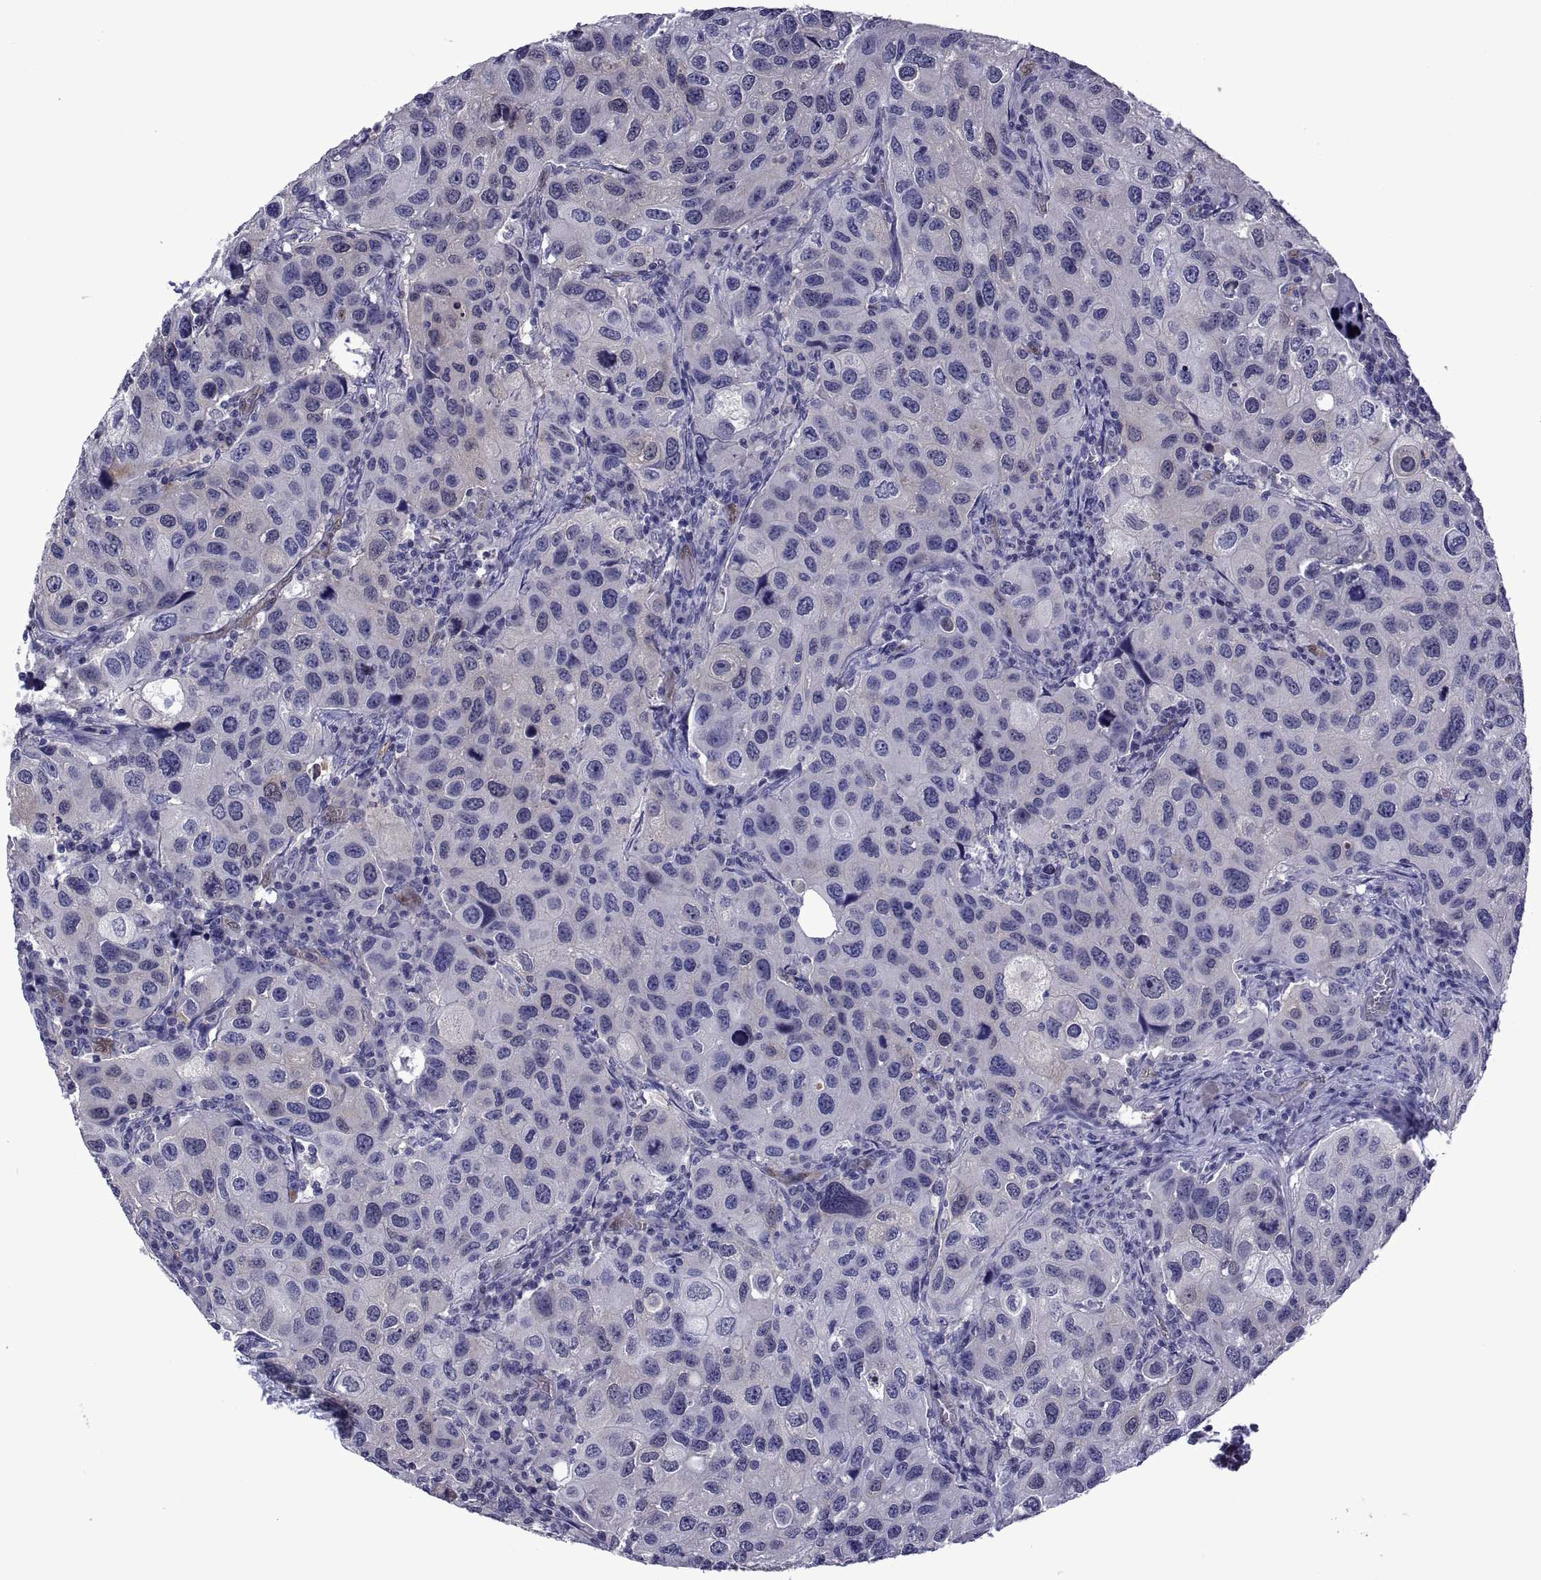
{"staining": {"intensity": "negative", "quantity": "none", "location": "none"}, "tissue": "urothelial cancer", "cell_type": "Tumor cells", "image_type": "cancer", "snomed": [{"axis": "morphology", "description": "Urothelial carcinoma, High grade"}, {"axis": "topography", "description": "Urinary bladder"}], "caption": "High power microscopy histopathology image of an IHC image of urothelial cancer, revealing no significant staining in tumor cells.", "gene": "LCN9", "patient": {"sex": "male", "age": 79}}